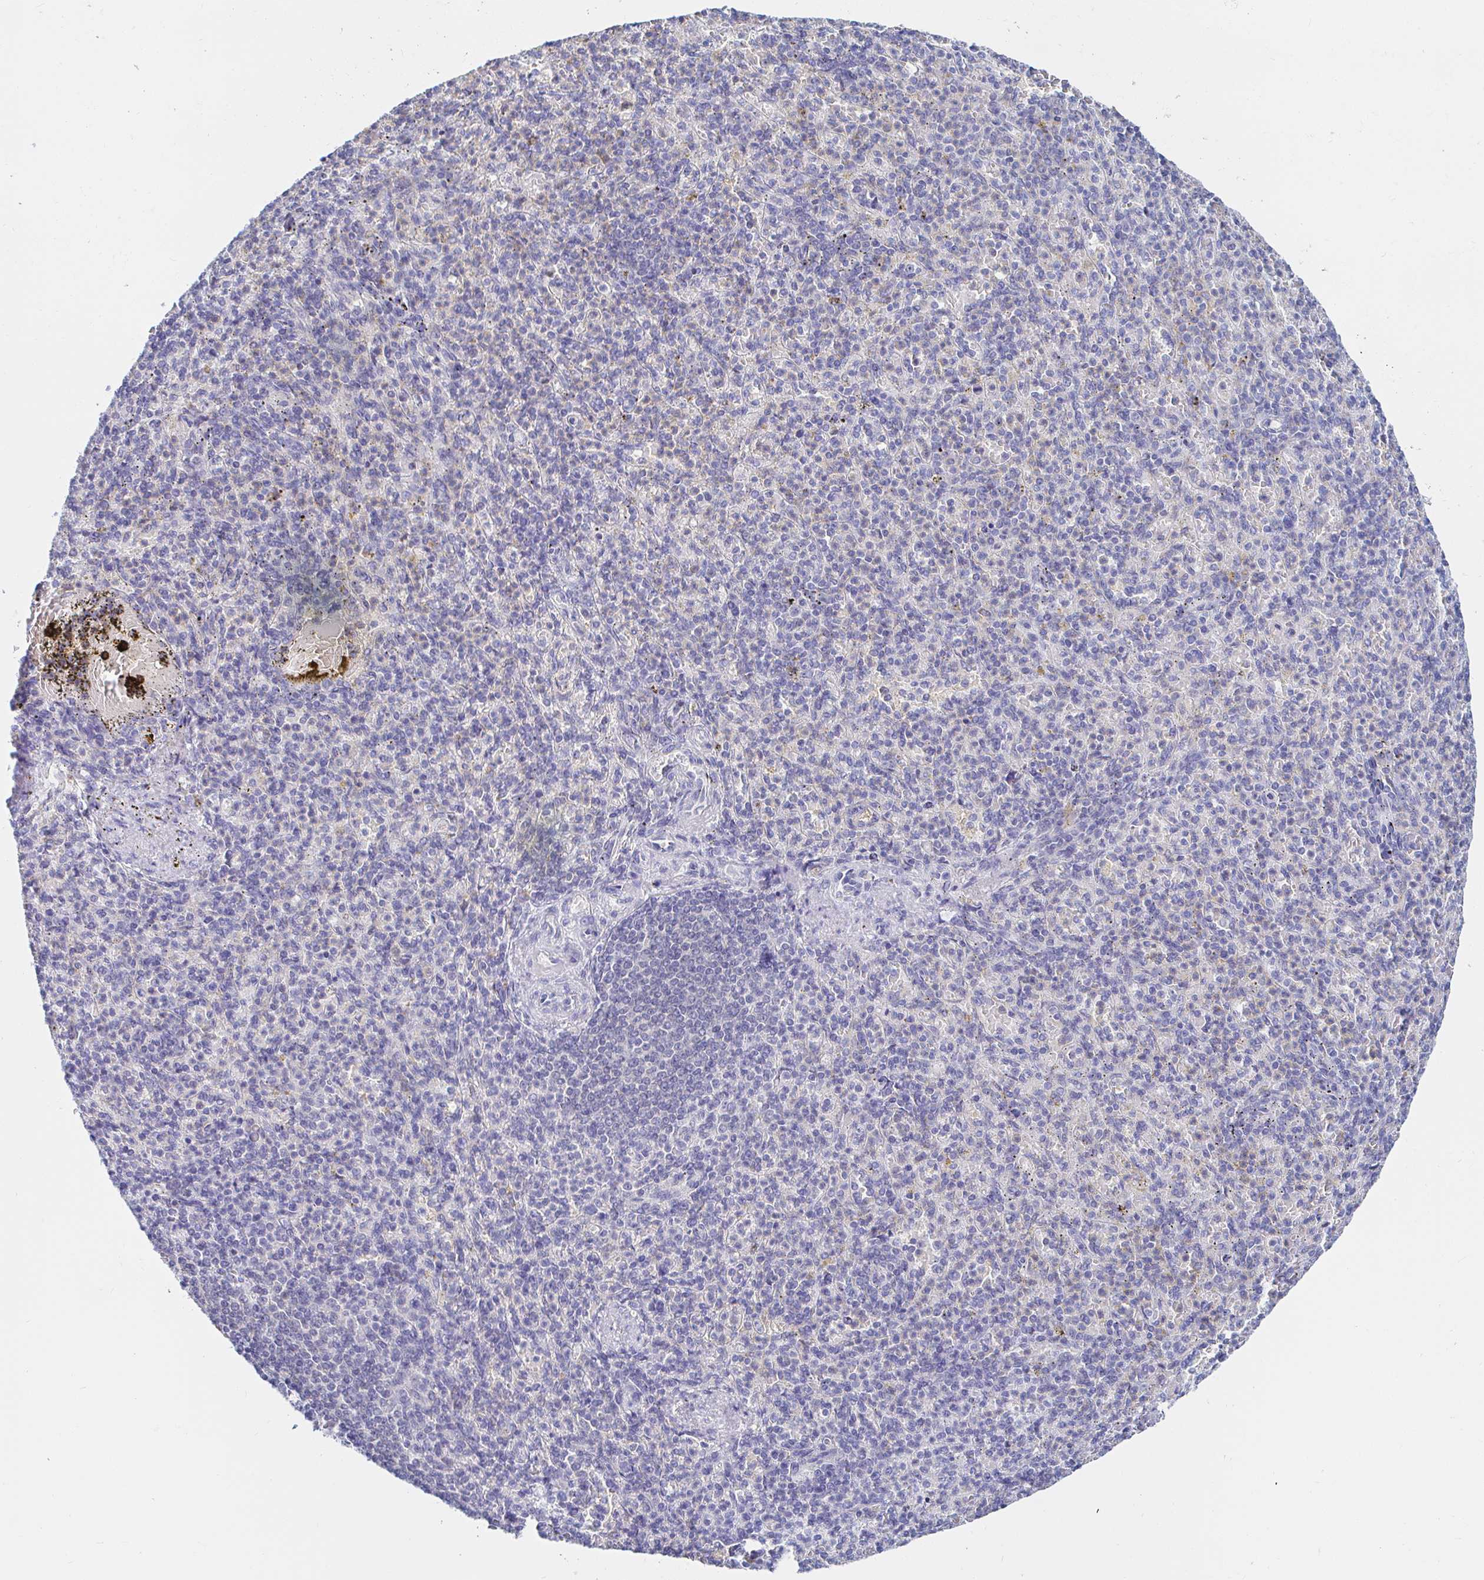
{"staining": {"intensity": "negative", "quantity": "none", "location": "none"}, "tissue": "spleen", "cell_type": "Cells in red pulp", "image_type": "normal", "snomed": [{"axis": "morphology", "description": "Normal tissue, NOS"}, {"axis": "topography", "description": "Spleen"}], "caption": "DAB (3,3'-diaminobenzidine) immunohistochemical staining of unremarkable spleen demonstrates no significant positivity in cells in red pulp.", "gene": "PDE6B", "patient": {"sex": "female", "age": 74}}